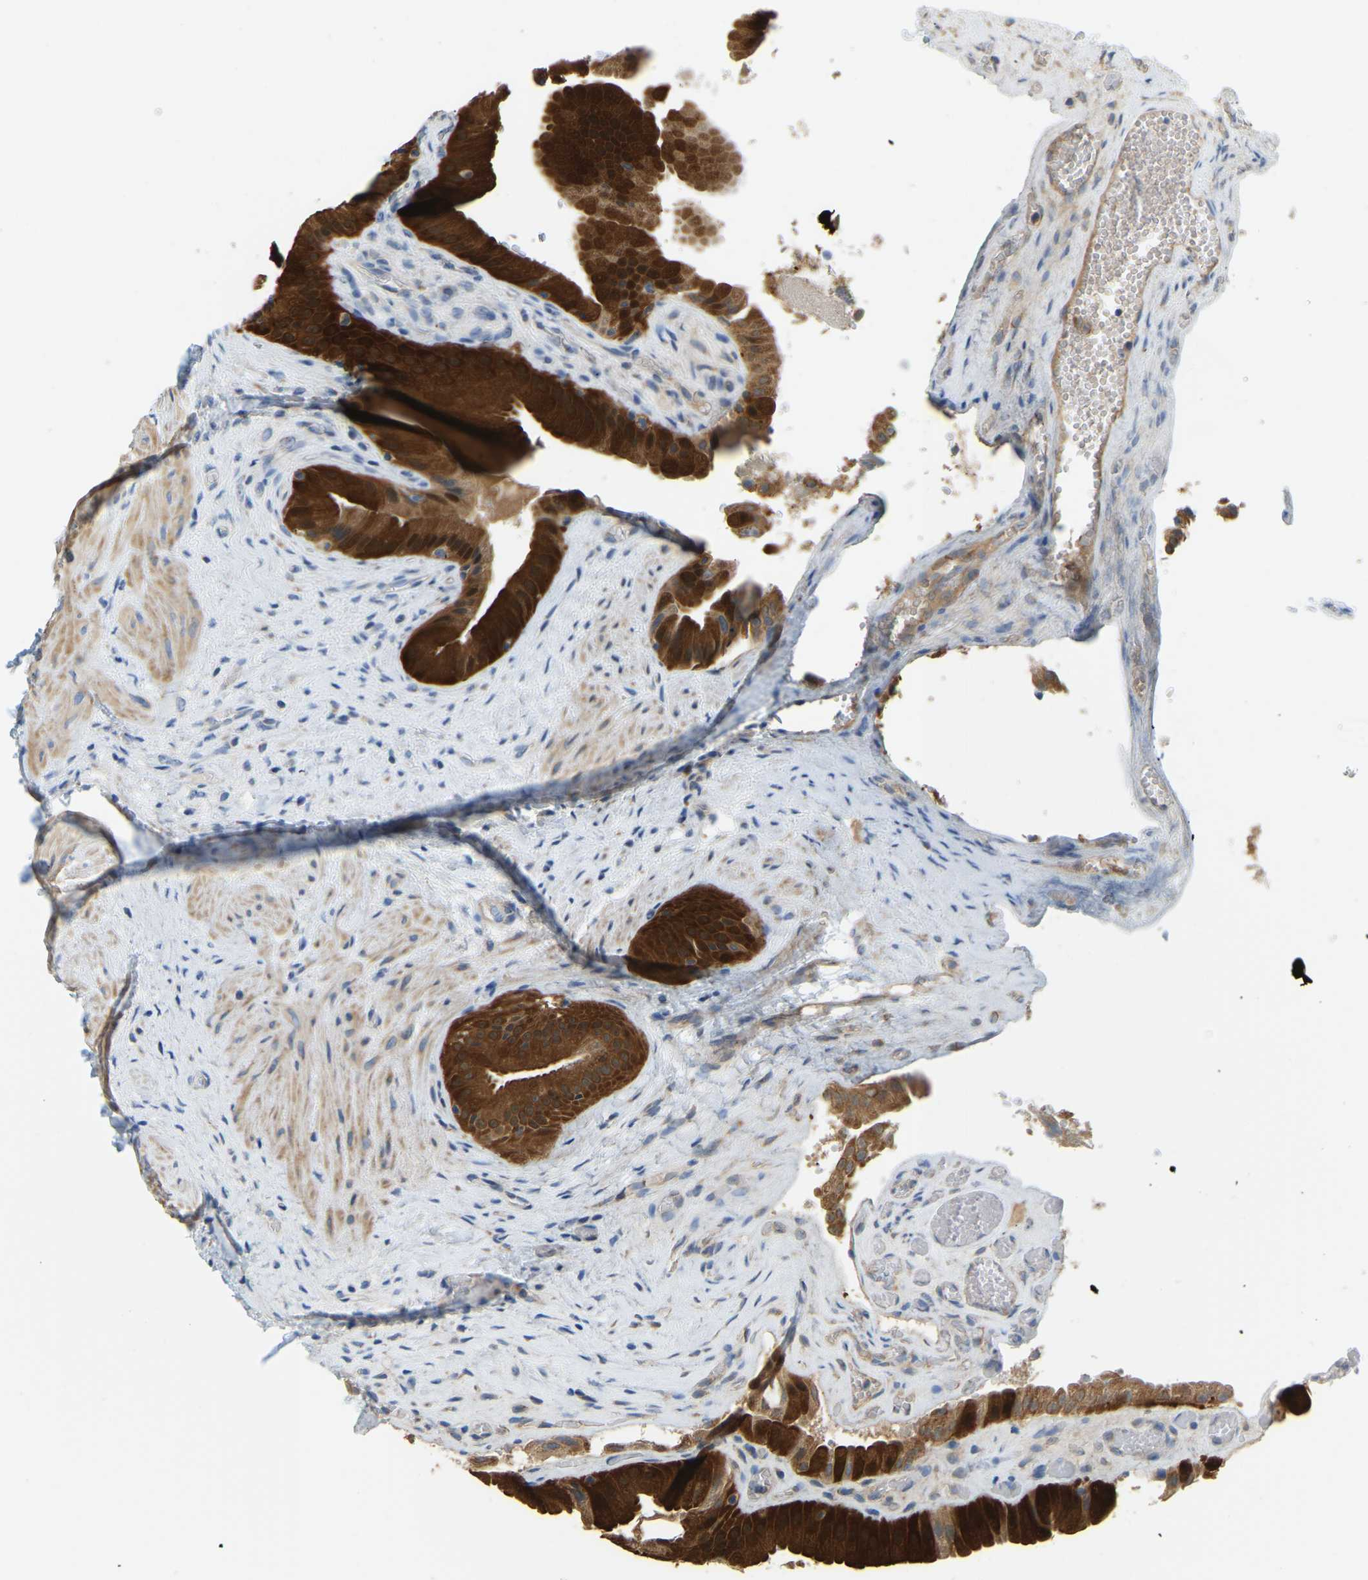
{"staining": {"intensity": "strong", "quantity": ">75%", "location": "cytoplasmic/membranous,nuclear"}, "tissue": "gallbladder", "cell_type": "Glandular cells", "image_type": "normal", "snomed": [{"axis": "morphology", "description": "Normal tissue, NOS"}, {"axis": "topography", "description": "Gallbladder"}], "caption": "This is a histology image of immunohistochemistry staining of unremarkable gallbladder, which shows strong positivity in the cytoplasmic/membranous,nuclear of glandular cells.", "gene": "GDA", "patient": {"sex": "male", "age": 49}}